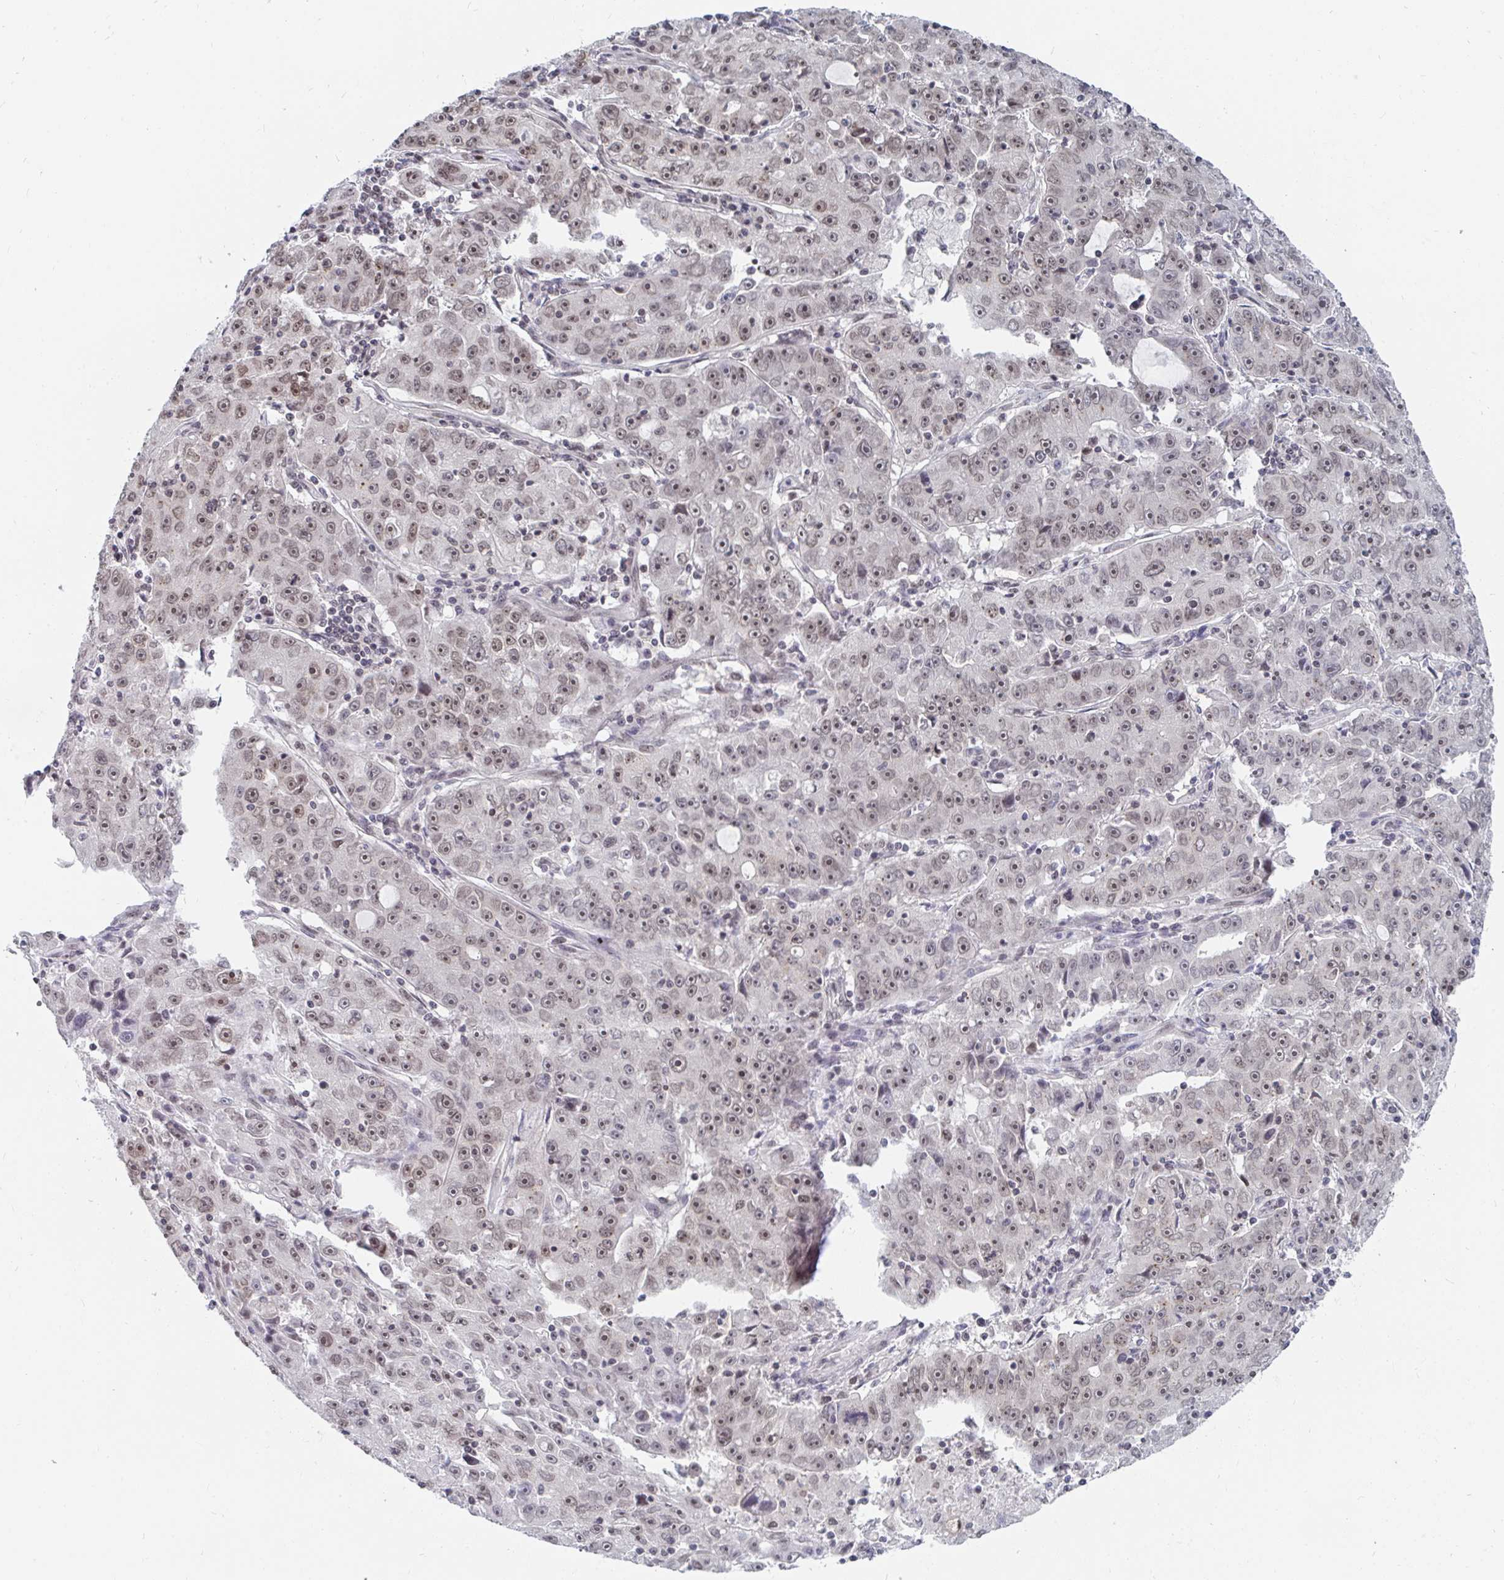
{"staining": {"intensity": "weak", "quantity": ">75%", "location": "nuclear"}, "tissue": "lung cancer", "cell_type": "Tumor cells", "image_type": "cancer", "snomed": [{"axis": "morphology", "description": "Normal morphology"}, {"axis": "morphology", "description": "Adenocarcinoma, NOS"}, {"axis": "topography", "description": "Lymph node"}, {"axis": "topography", "description": "Lung"}], "caption": "Weak nuclear protein staining is present in about >75% of tumor cells in lung cancer (adenocarcinoma). (DAB = brown stain, brightfield microscopy at high magnification).", "gene": "TRIP12", "patient": {"sex": "female", "age": 57}}